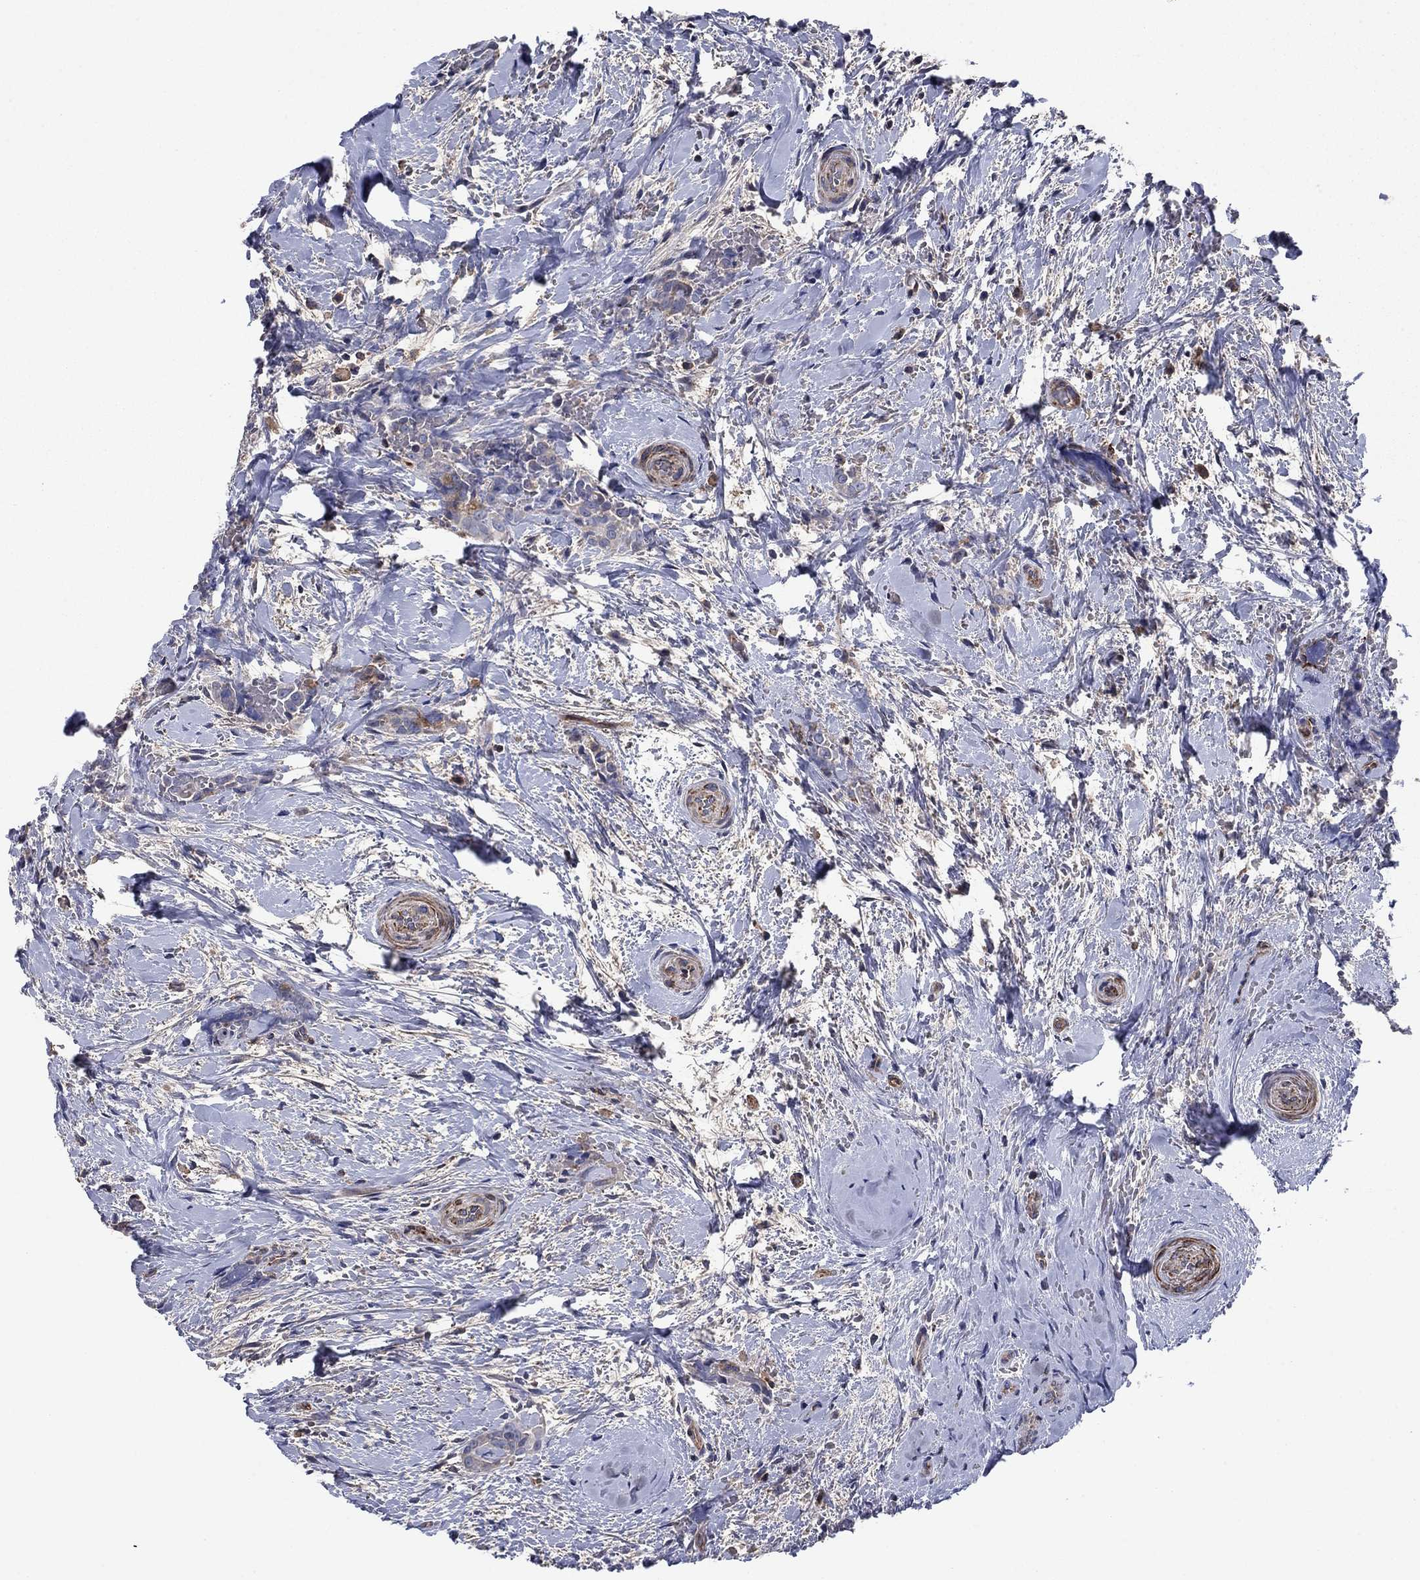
{"staining": {"intensity": "negative", "quantity": "none", "location": "none"}, "tissue": "thyroid cancer", "cell_type": "Tumor cells", "image_type": "cancer", "snomed": [{"axis": "morphology", "description": "Papillary adenocarcinoma, NOS"}, {"axis": "topography", "description": "Thyroid gland"}], "caption": "Protein analysis of thyroid cancer (papillary adenocarcinoma) displays no significant positivity in tumor cells.", "gene": "PSD4", "patient": {"sex": "male", "age": 61}}